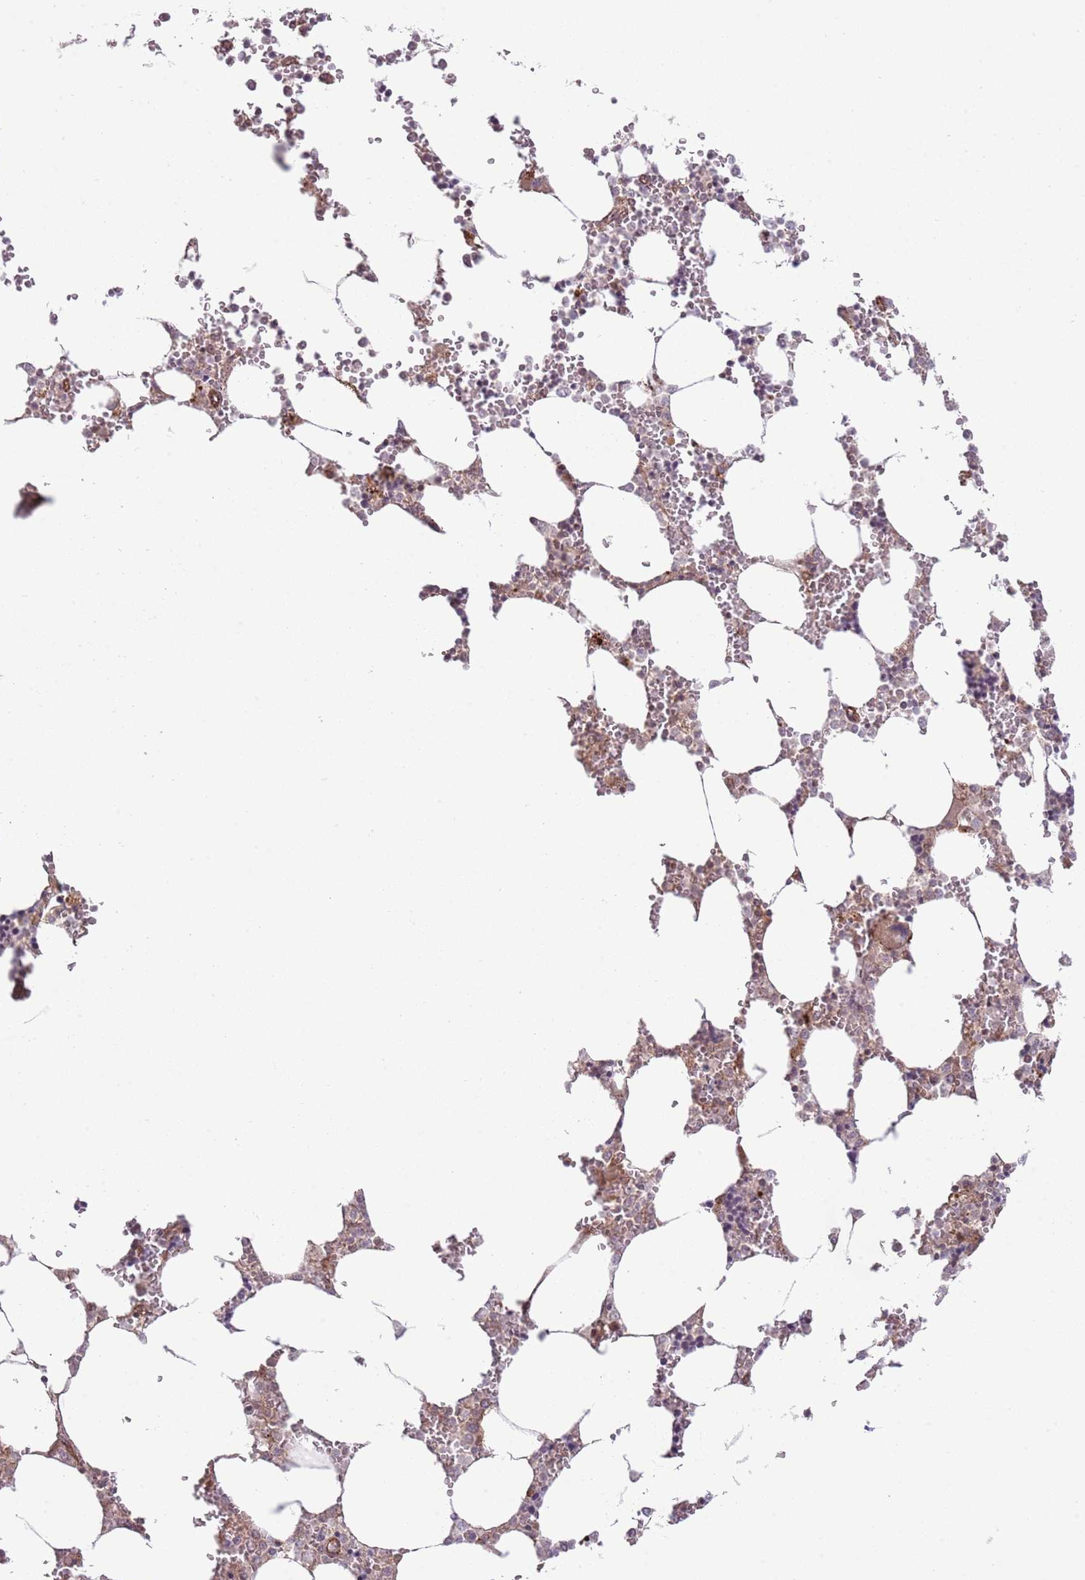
{"staining": {"intensity": "weak", "quantity": "<25%", "location": "cytoplasmic/membranous"}, "tissue": "bone marrow", "cell_type": "Hematopoietic cells", "image_type": "normal", "snomed": [{"axis": "morphology", "description": "Normal tissue, NOS"}, {"axis": "topography", "description": "Bone marrow"}], "caption": "Immunohistochemical staining of normal human bone marrow reveals no significant positivity in hematopoietic cells. (DAB IHC, high magnification).", "gene": "DPP10", "patient": {"sex": "male", "age": 64}}